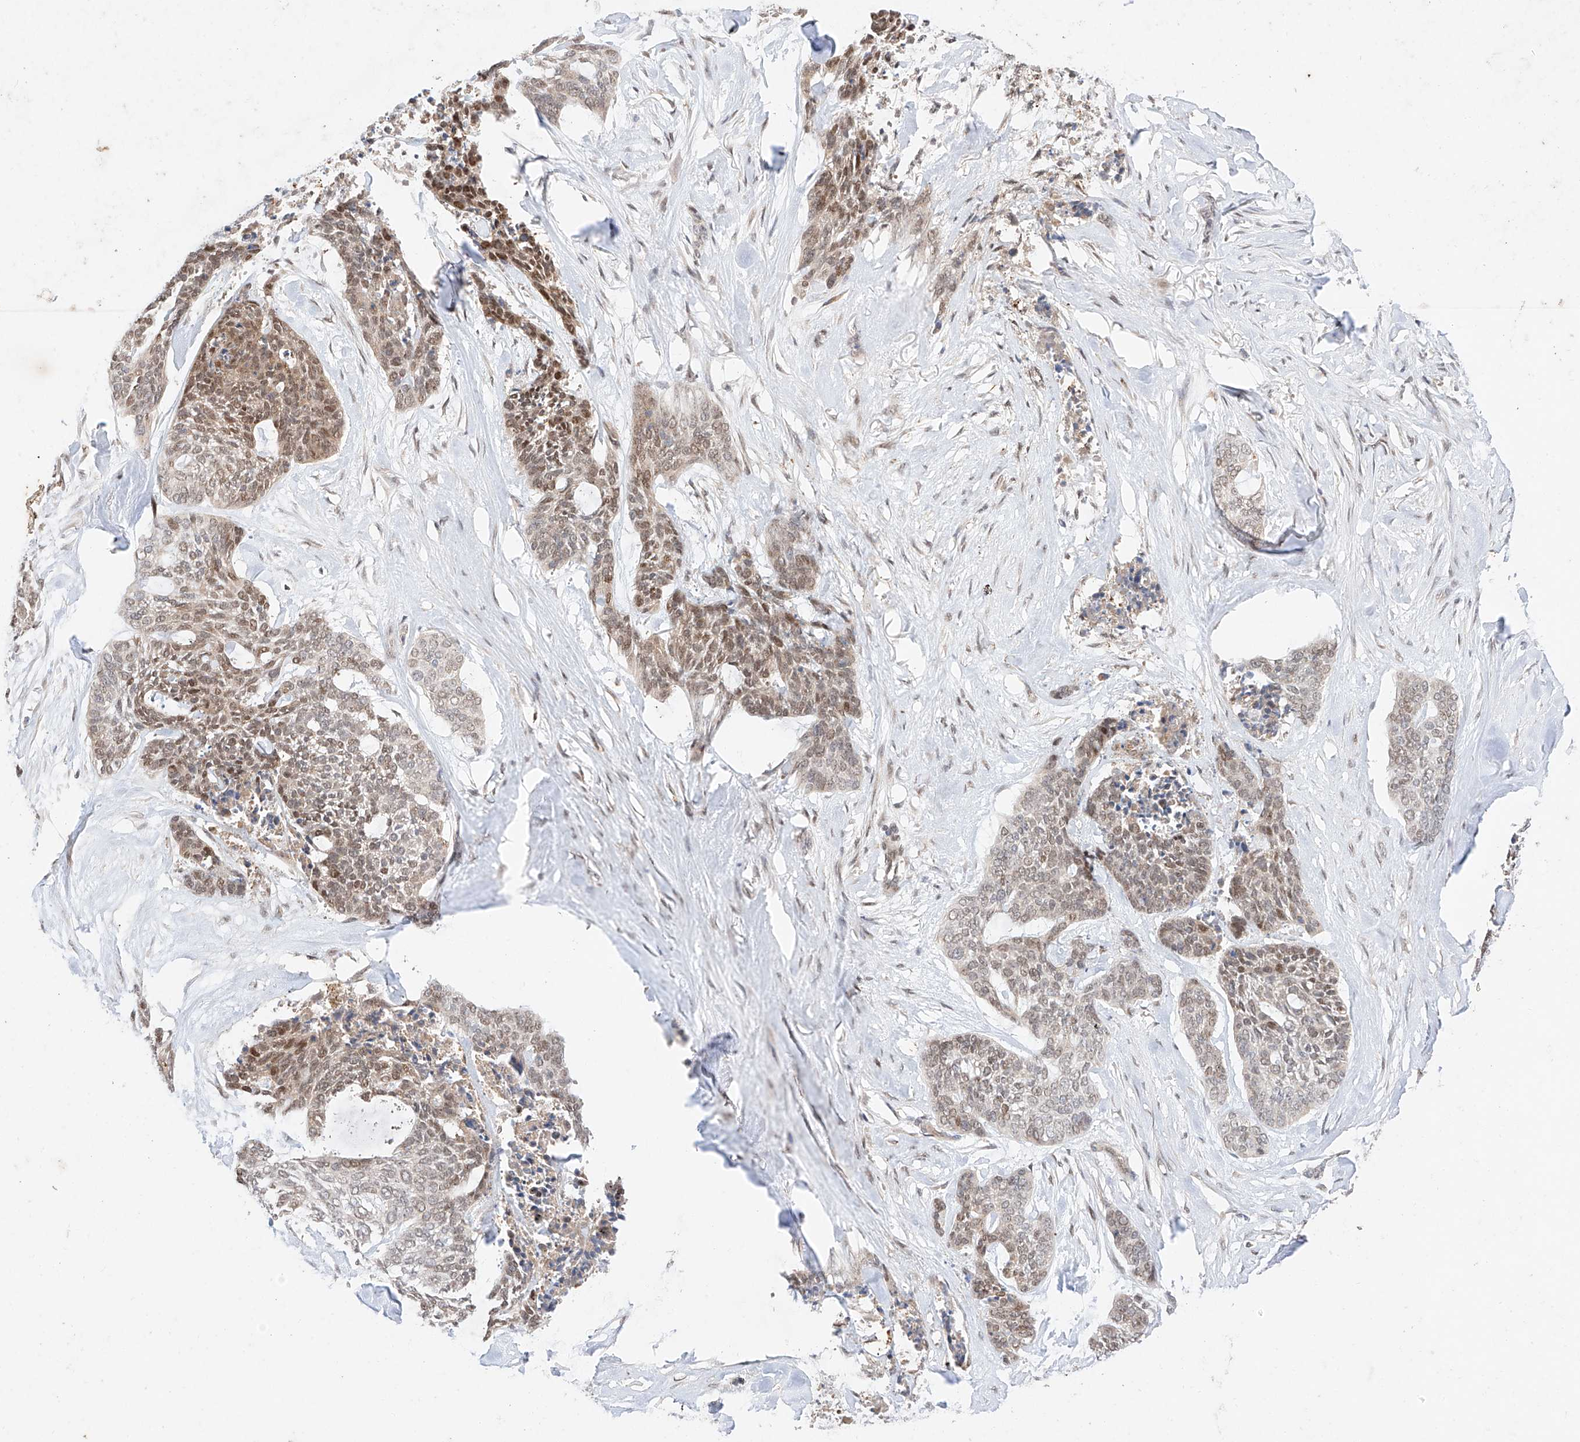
{"staining": {"intensity": "moderate", "quantity": "25%-75%", "location": "cytoplasmic/membranous,nuclear"}, "tissue": "skin cancer", "cell_type": "Tumor cells", "image_type": "cancer", "snomed": [{"axis": "morphology", "description": "Basal cell carcinoma"}, {"axis": "topography", "description": "Skin"}], "caption": "Tumor cells show medium levels of moderate cytoplasmic/membranous and nuclear positivity in approximately 25%-75% of cells in basal cell carcinoma (skin).", "gene": "GCNT1", "patient": {"sex": "female", "age": 64}}